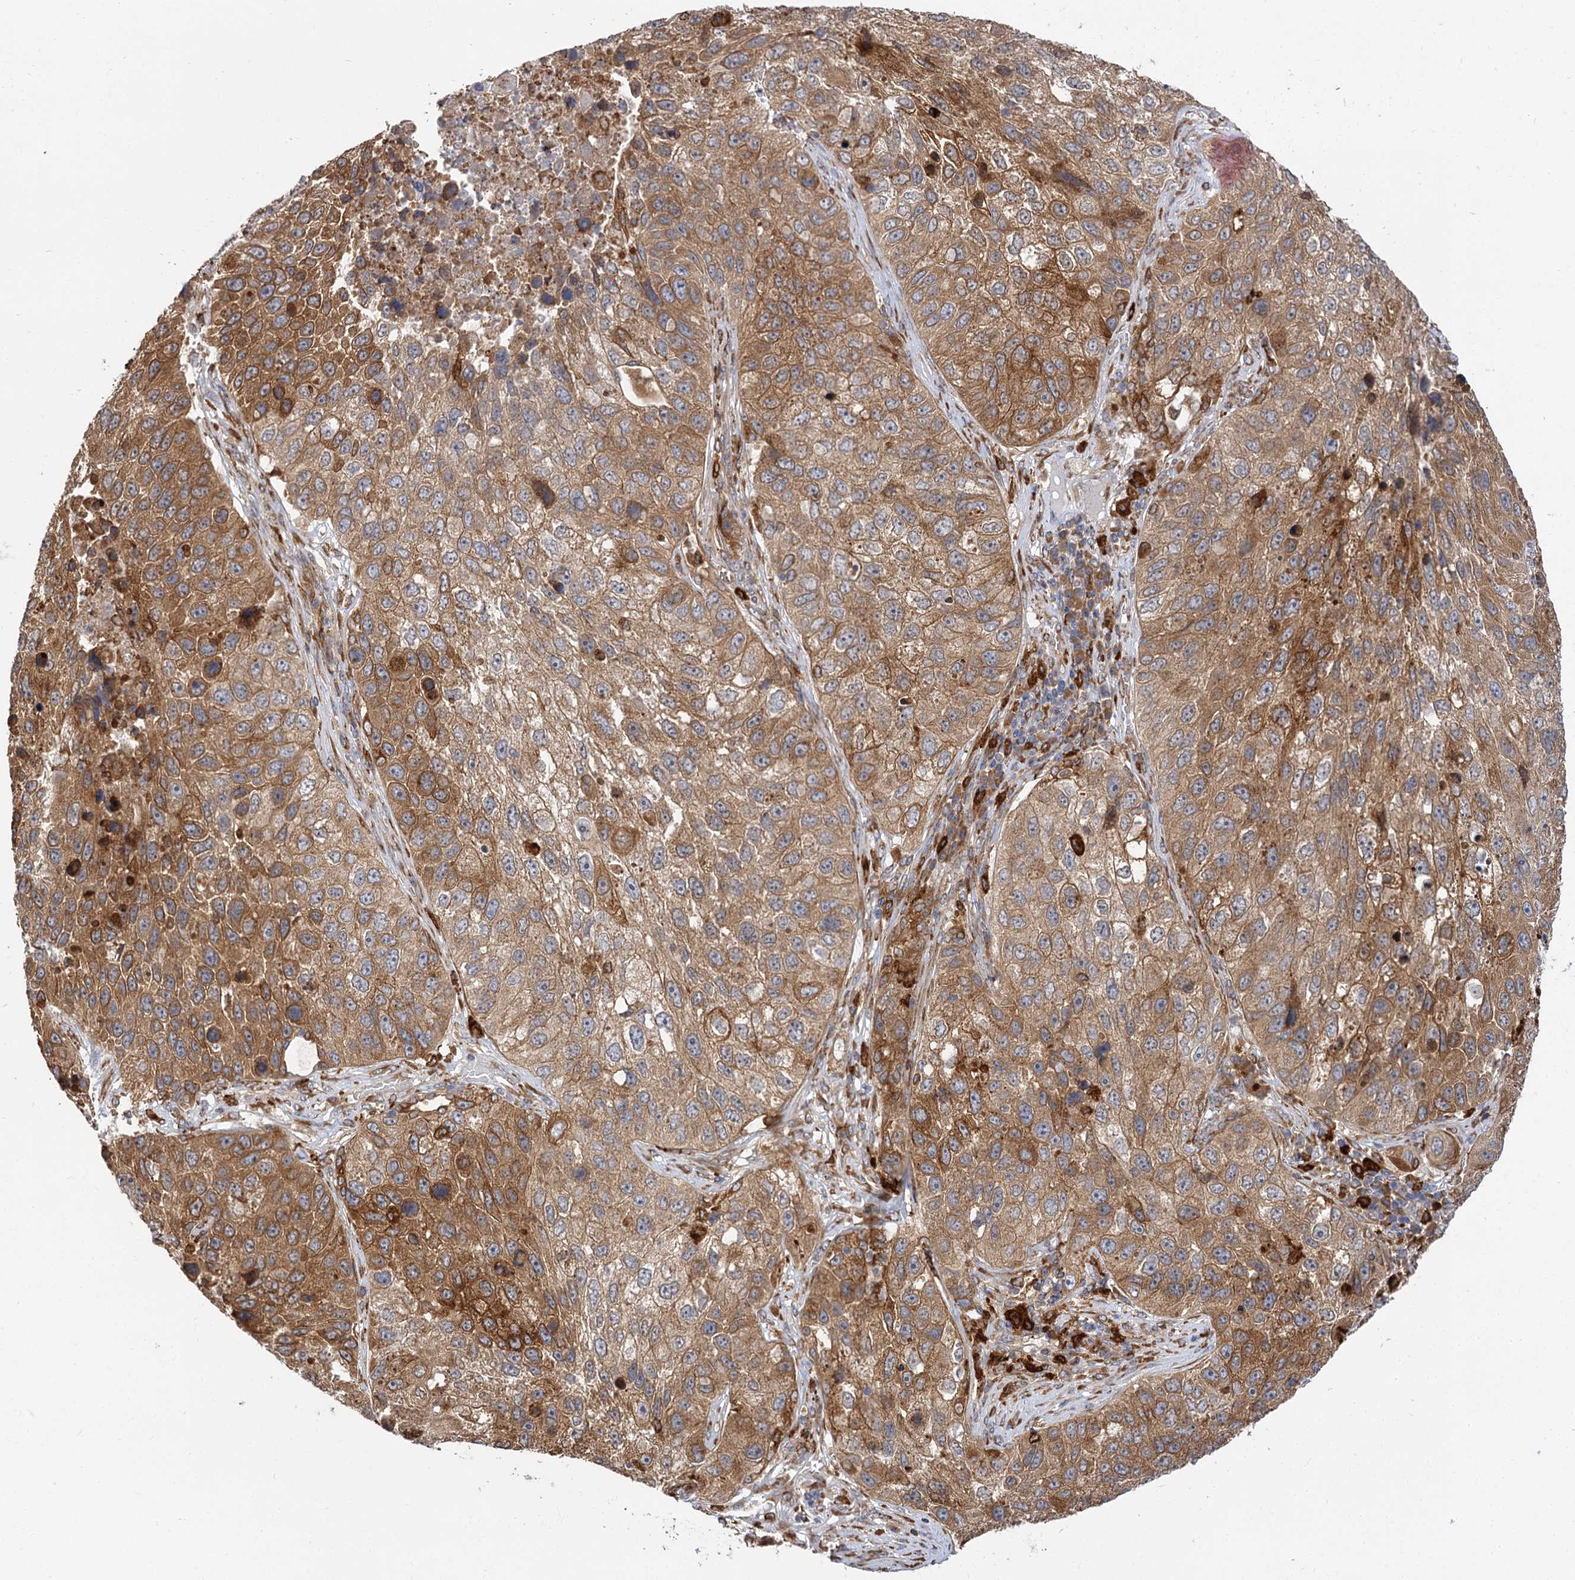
{"staining": {"intensity": "moderate", "quantity": ">75%", "location": "cytoplasmic/membranous"}, "tissue": "lung cancer", "cell_type": "Tumor cells", "image_type": "cancer", "snomed": [{"axis": "morphology", "description": "Squamous cell carcinoma, NOS"}, {"axis": "topography", "description": "Lung"}], "caption": "Protein positivity by immunohistochemistry (IHC) demonstrates moderate cytoplasmic/membranous staining in about >75% of tumor cells in lung cancer.", "gene": "PPIP5K2", "patient": {"sex": "male", "age": 61}}